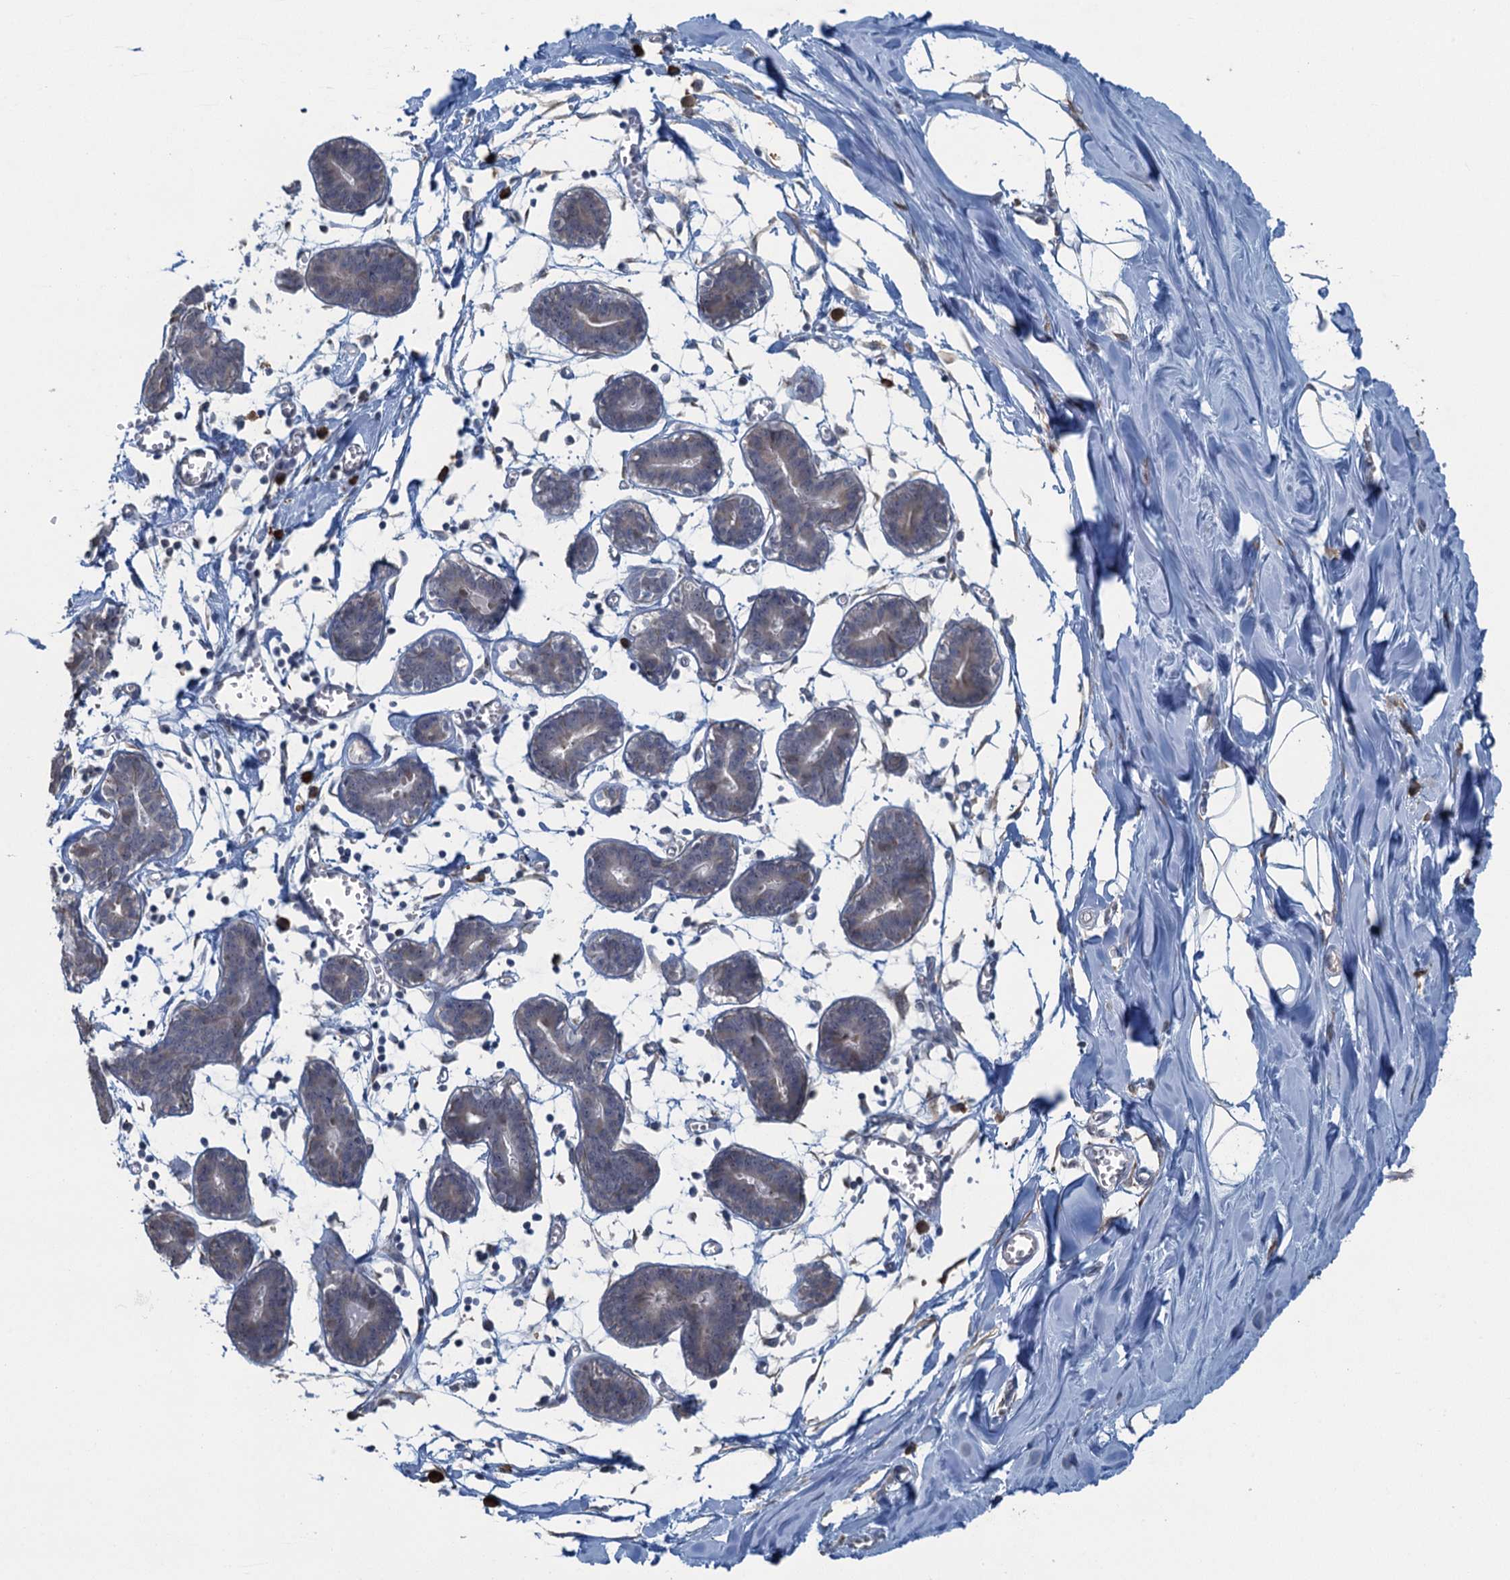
{"staining": {"intensity": "negative", "quantity": "none", "location": "none"}, "tissue": "breast", "cell_type": "Adipocytes", "image_type": "normal", "snomed": [{"axis": "morphology", "description": "Normal tissue, NOS"}, {"axis": "topography", "description": "Breast"}], "caption": "Adipocytes show no significant expression in normal breast.", "gene": "TEX35", "patient": {"sex": "female", "age": 27}}